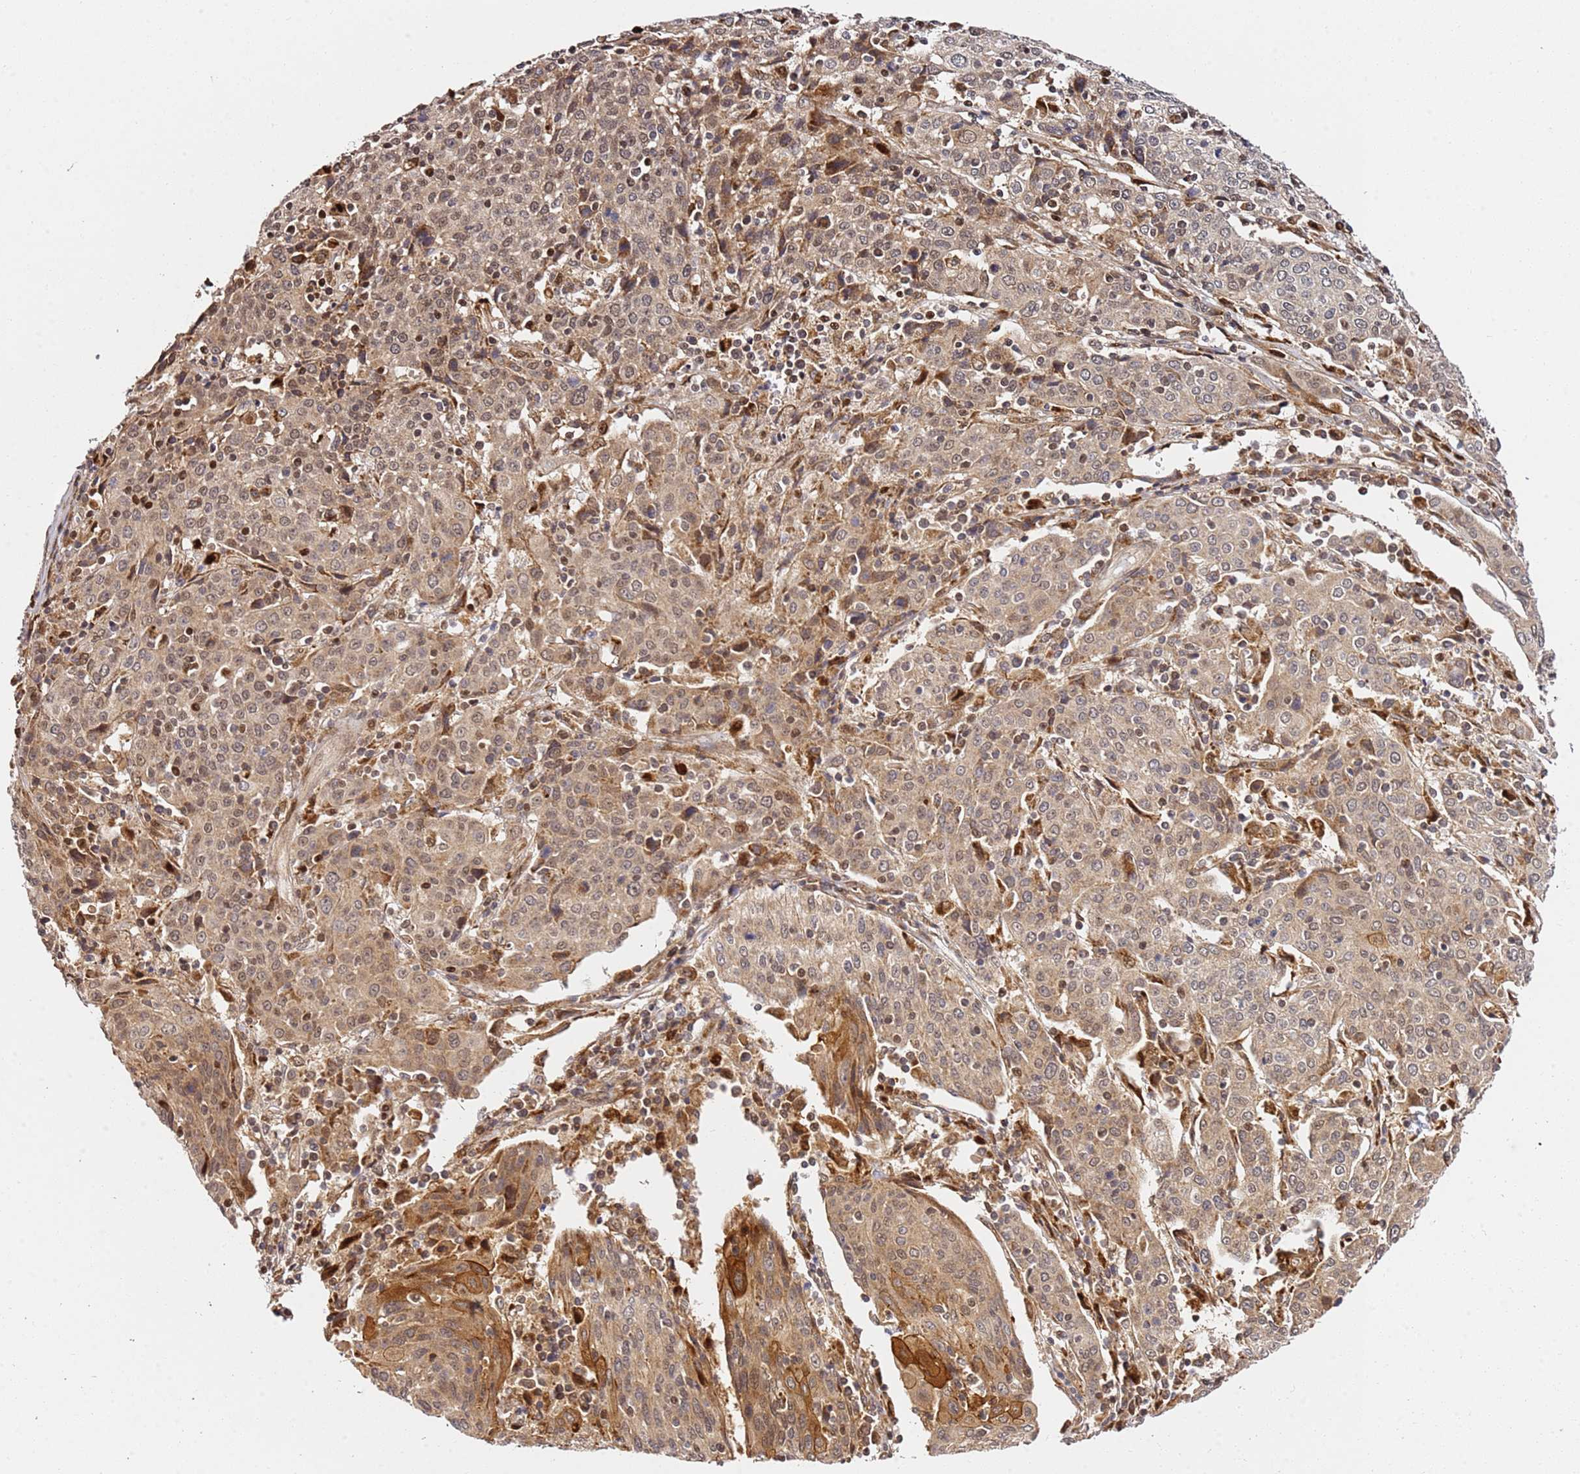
{"staining": {"intensity": "moderate", "quantity": ">75%", "location": "cytoplasmic/membranous,nuclear"}, "tissue": "cervical cancer", "cell_type": "Tumor cells", "image_type": "cancer", "snomed": [{"axis": "morphology", "description": "Squamous cell carcinoma, NOS"}, {"axis": "topography", "description": "Cervix"}], "caption": "Immunohistochemistry of human cervical cancer (squamous cell carcinoma) reveals medium levels of moderate cytoplasmic/membranous and nuclear staining in approximately >75% of tumor cells.", "gene": "SMOX", "patient": {"sex": "female", "age": 67}}